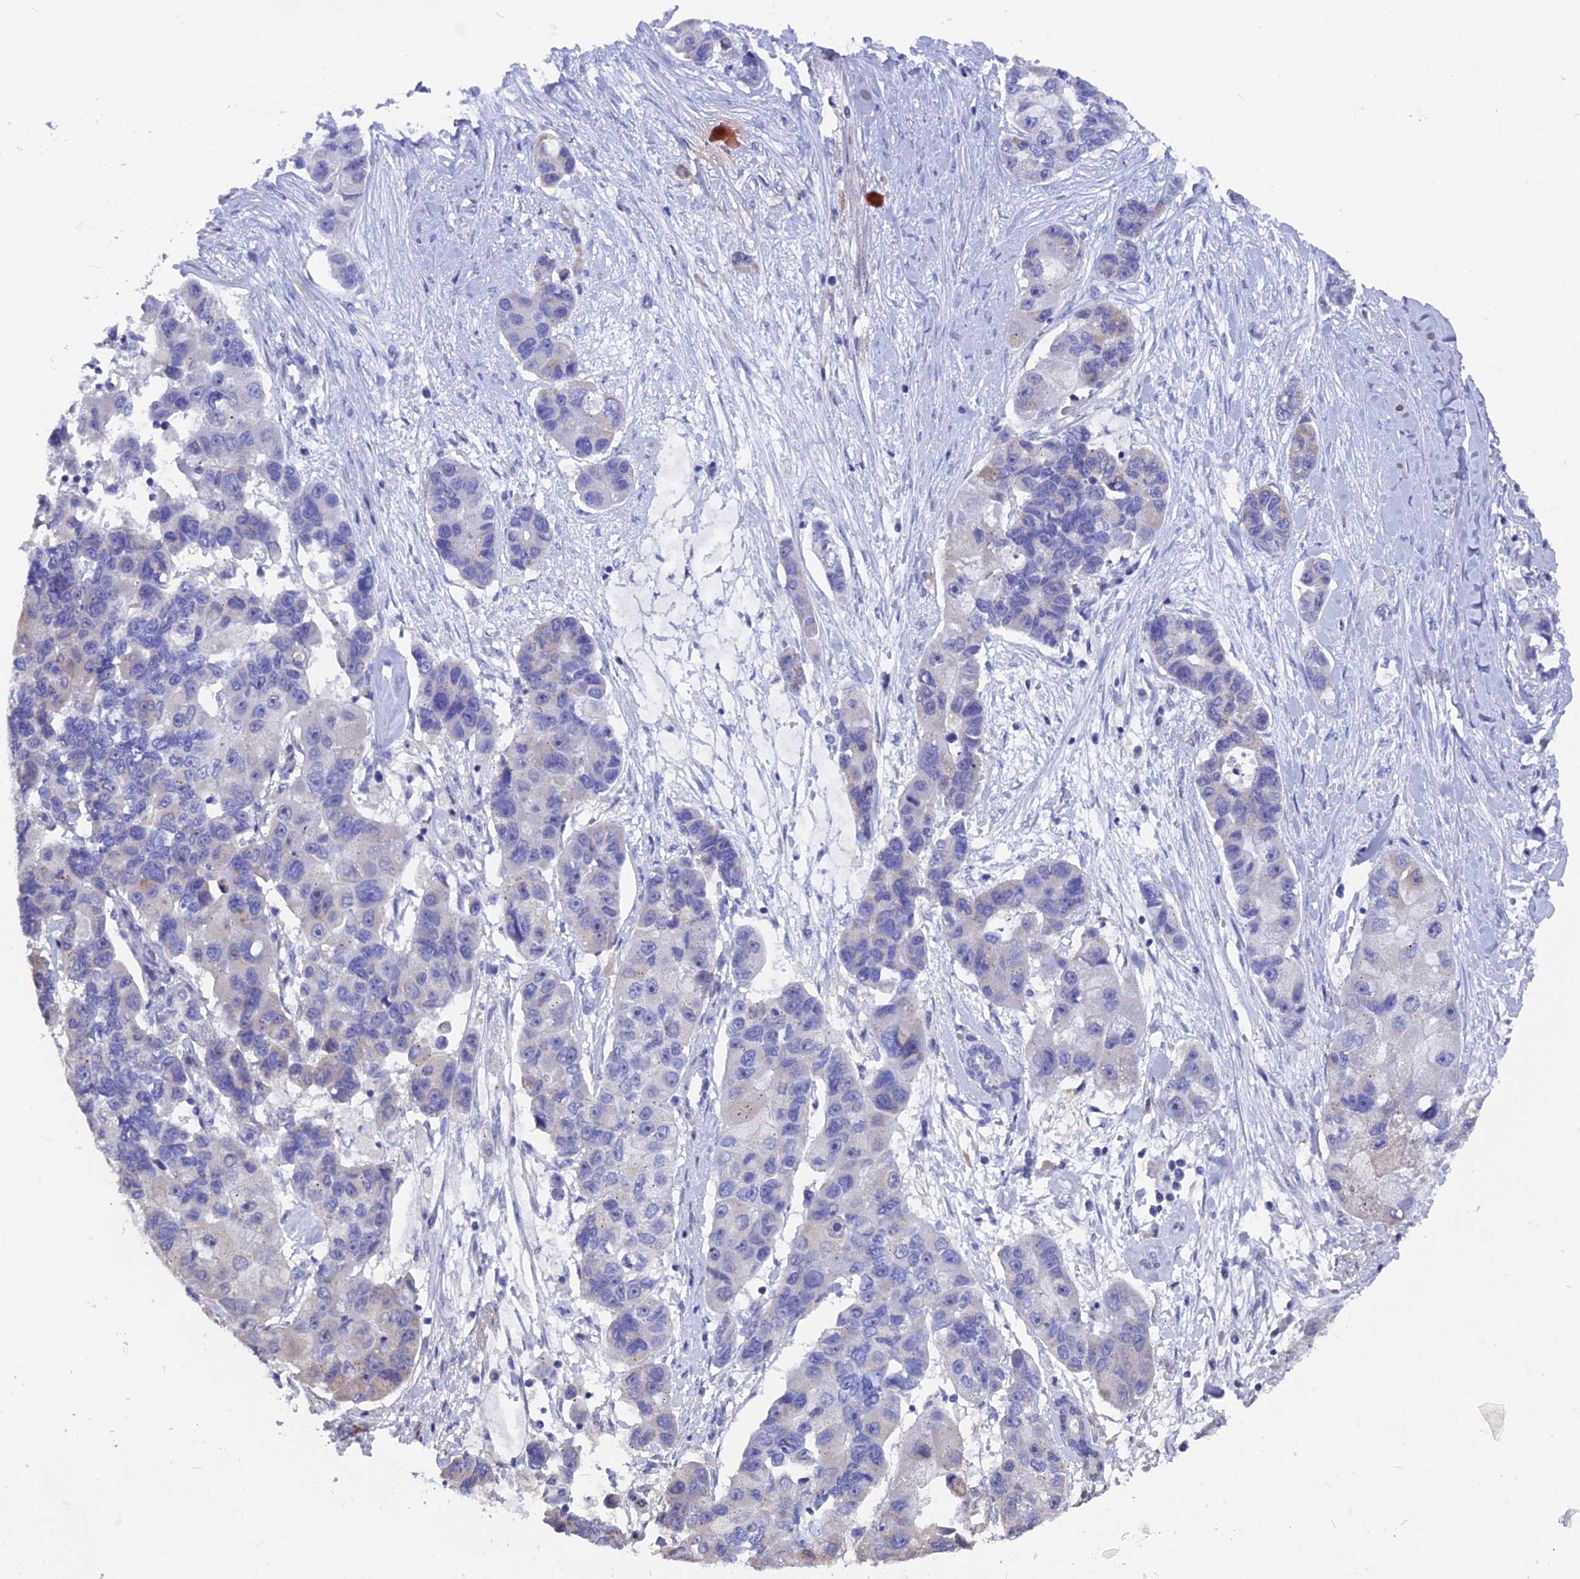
{"staining": {"intensity": "negative", "quantity": "none", "location": "none"}, "tissue": "lung cancer", "cell_type": "Tumor cells", "image_type": "cancer", "snomed": [{"axis": "morphology", "description": "Adenocarcinoma, NOS"}, {"axis": "topography", "description": "Lung"}], "caption": "Immunohistochemistry (IHC) histopathology image of neoplastic tissue: lung cancer stained with DAB exhibits no significant protein staining in tumor cells.", "gene": "AK4", "patient": {"sex": "female", "age": 54}}